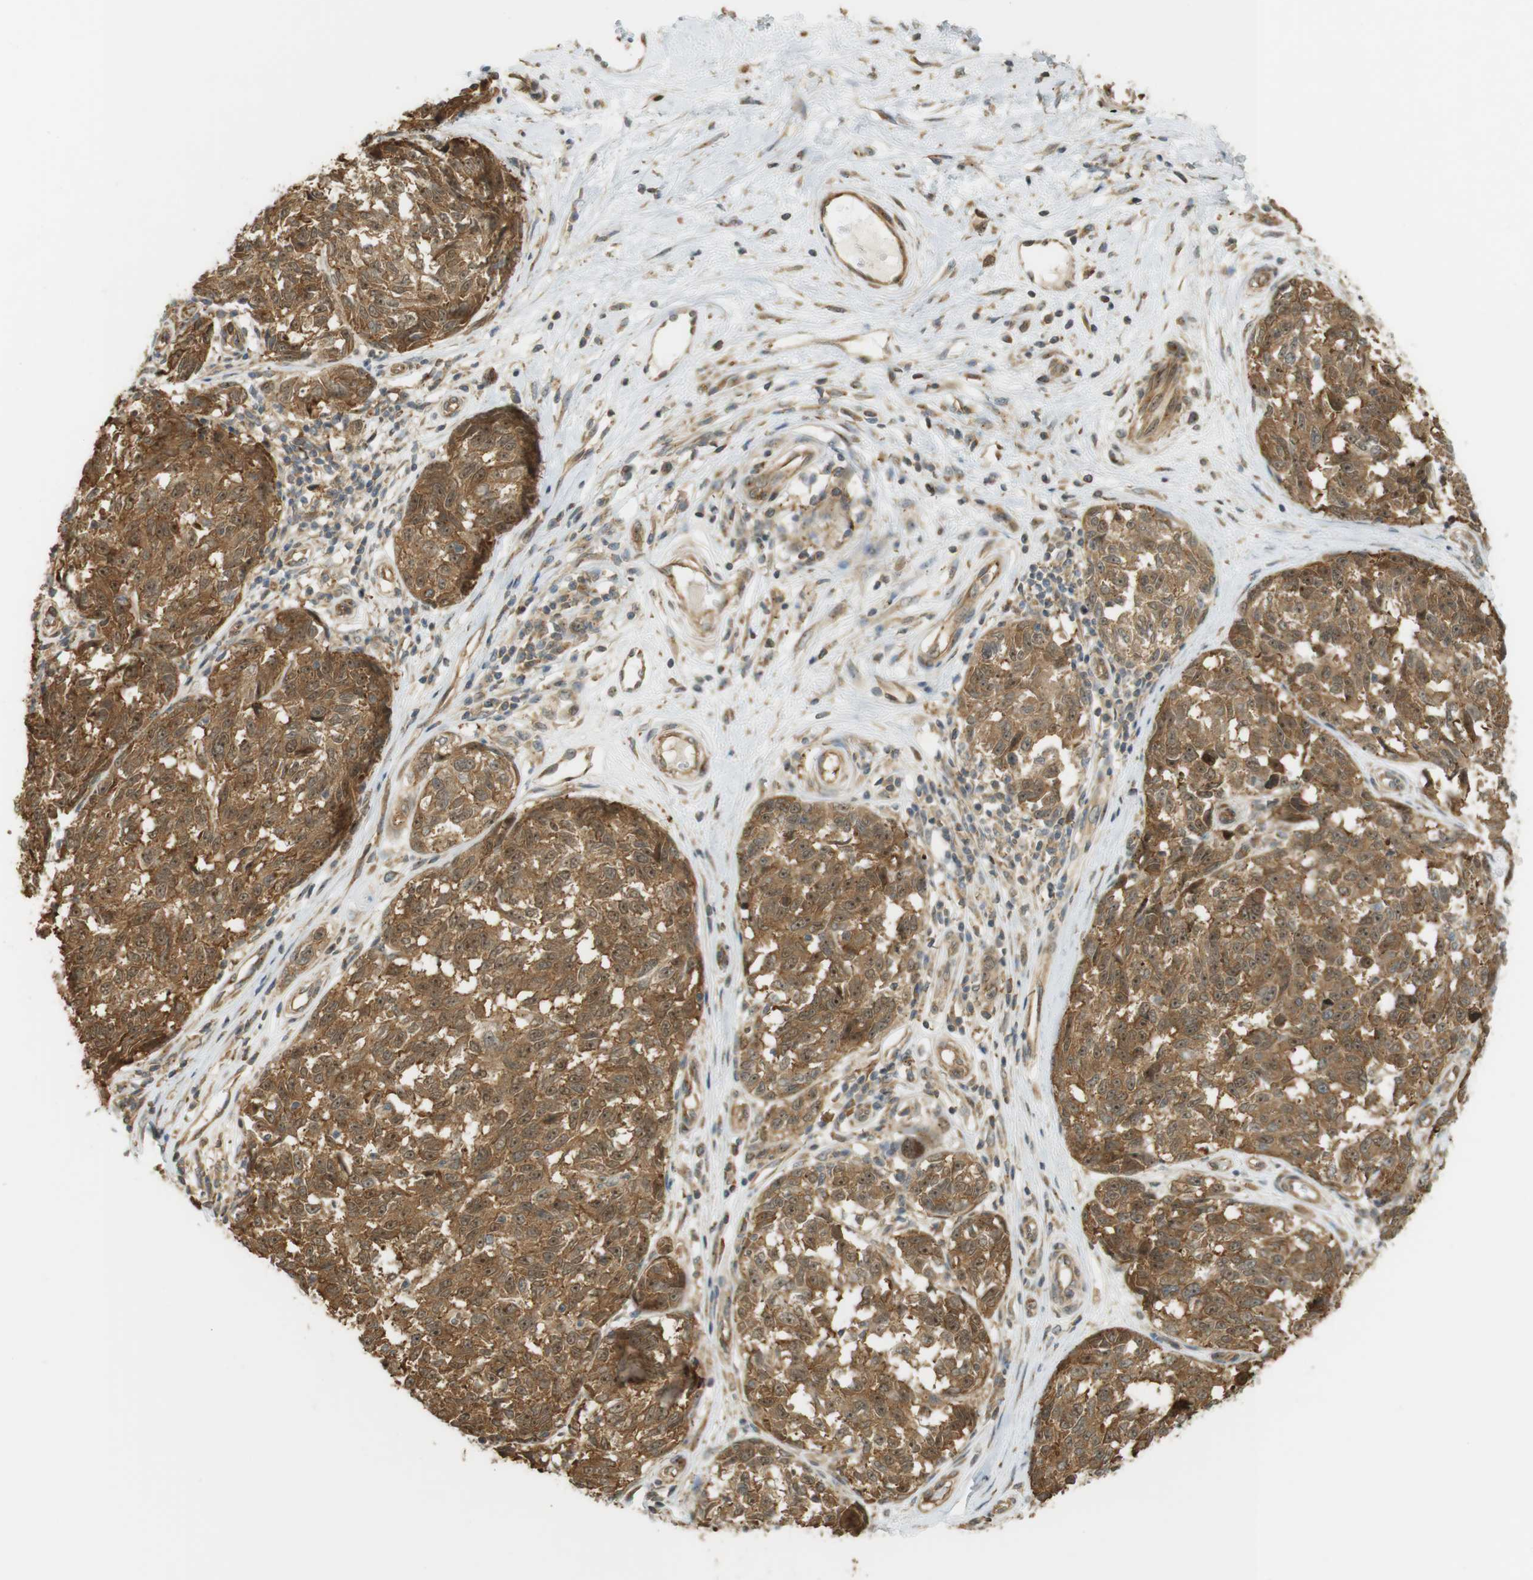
{"staining": {"intensity": "moderate", "quantity": ">75%", "location": "cytoplasmic/membranous,nuclear"}, "tissue": "melanoma", "cell_type": "Tumor cells", "image_type": "cancer", "snomed": [{"axis": "morphology", "description": "Malignant melanoma, NOS"}, {"axis": "topography", "description": "Skin"}], "caption": "Protein expression analysis of human melanoma reveals moderate cytoplasmic/membranous and nuclear staining in approximately >75% of tumor cells. The protein of interest is shown in brown color, while the nuclei are stained blue.", "gene": "PA2G4", "patient": {"sex": "female", "age": 64}}